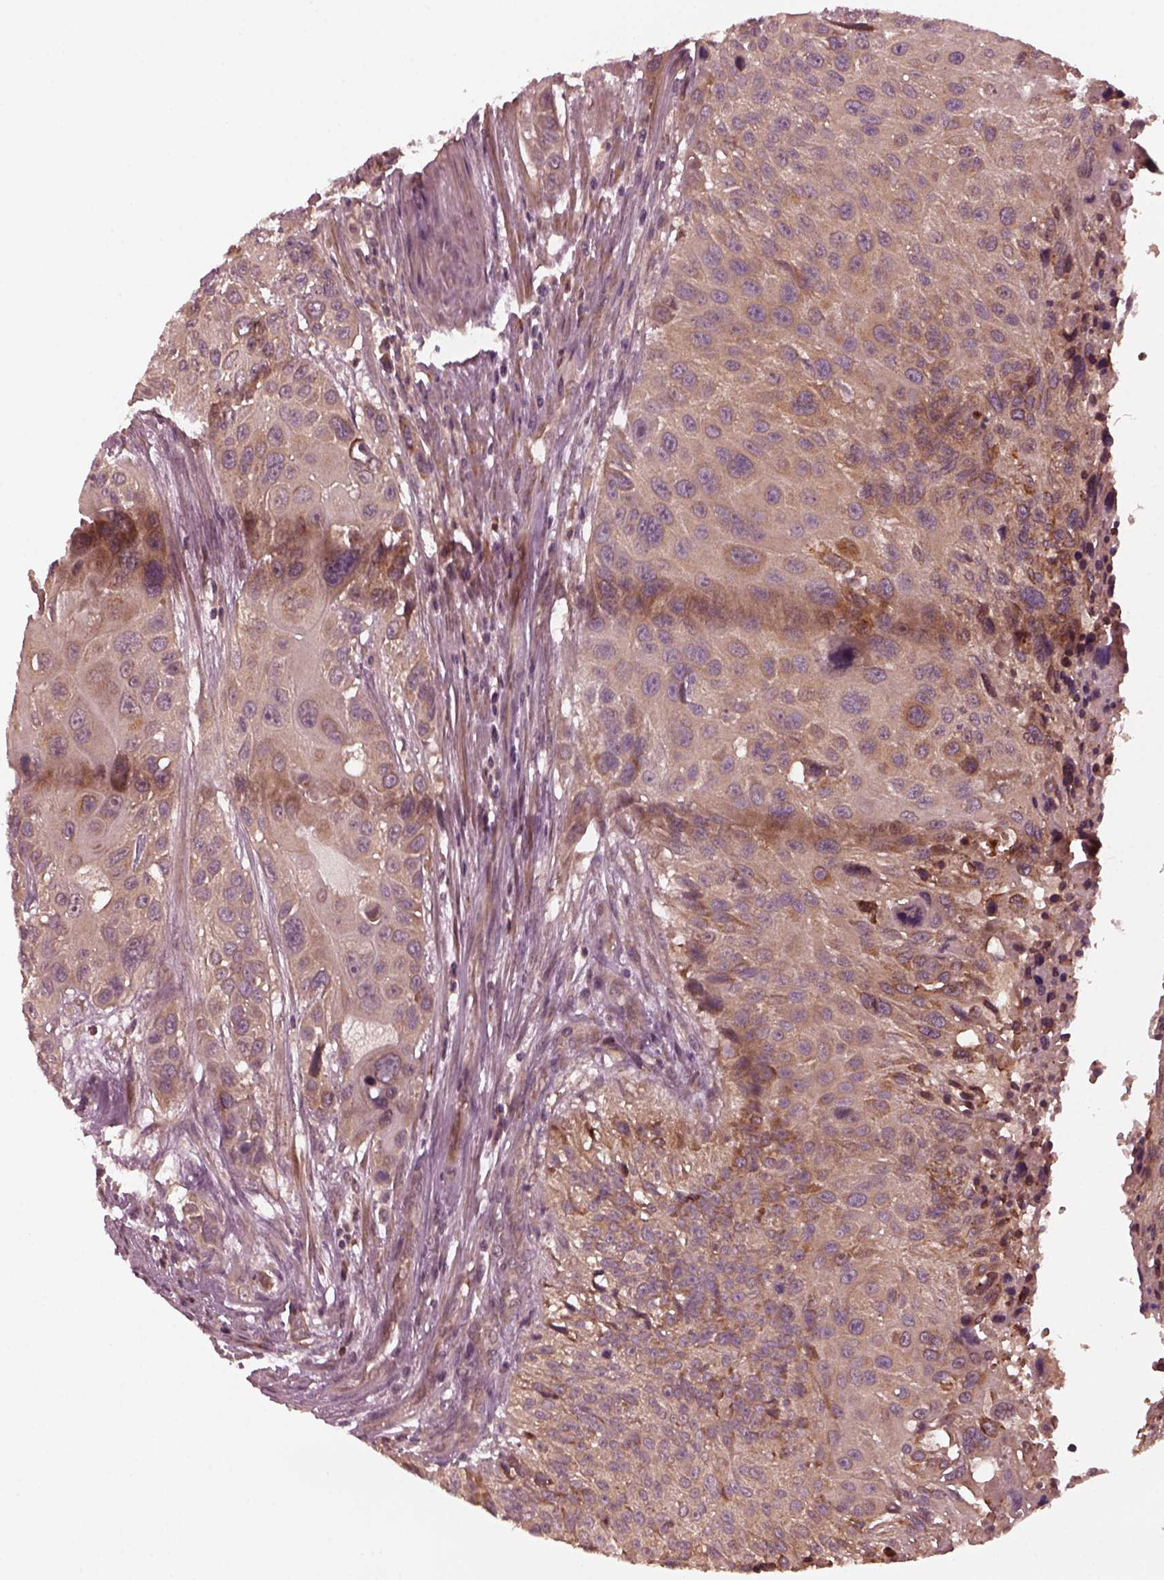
{"staining": {"intensity": "moderate", "quantity": "<25%", "location": "cytoplasmic/membranous"}, "tissue": "urothelial cancer", "cell_type": "Tumor cells", "image_type": "cancer", "snomed": [{"axis": "morphology", "description": "Urothelial carcinoma, NOS"}, {"axis": "topography", "description": "Urinary bladder"}], "caption": "The immunohistochemical stain labels moderate cytoplasmic/membranous positivity in tumor cells of urothelial cancer tissue. (IHC, brightfield microscopy, high magnification).", "gene": "FAF2", "patient": {"sex": "male", "age": 55}}